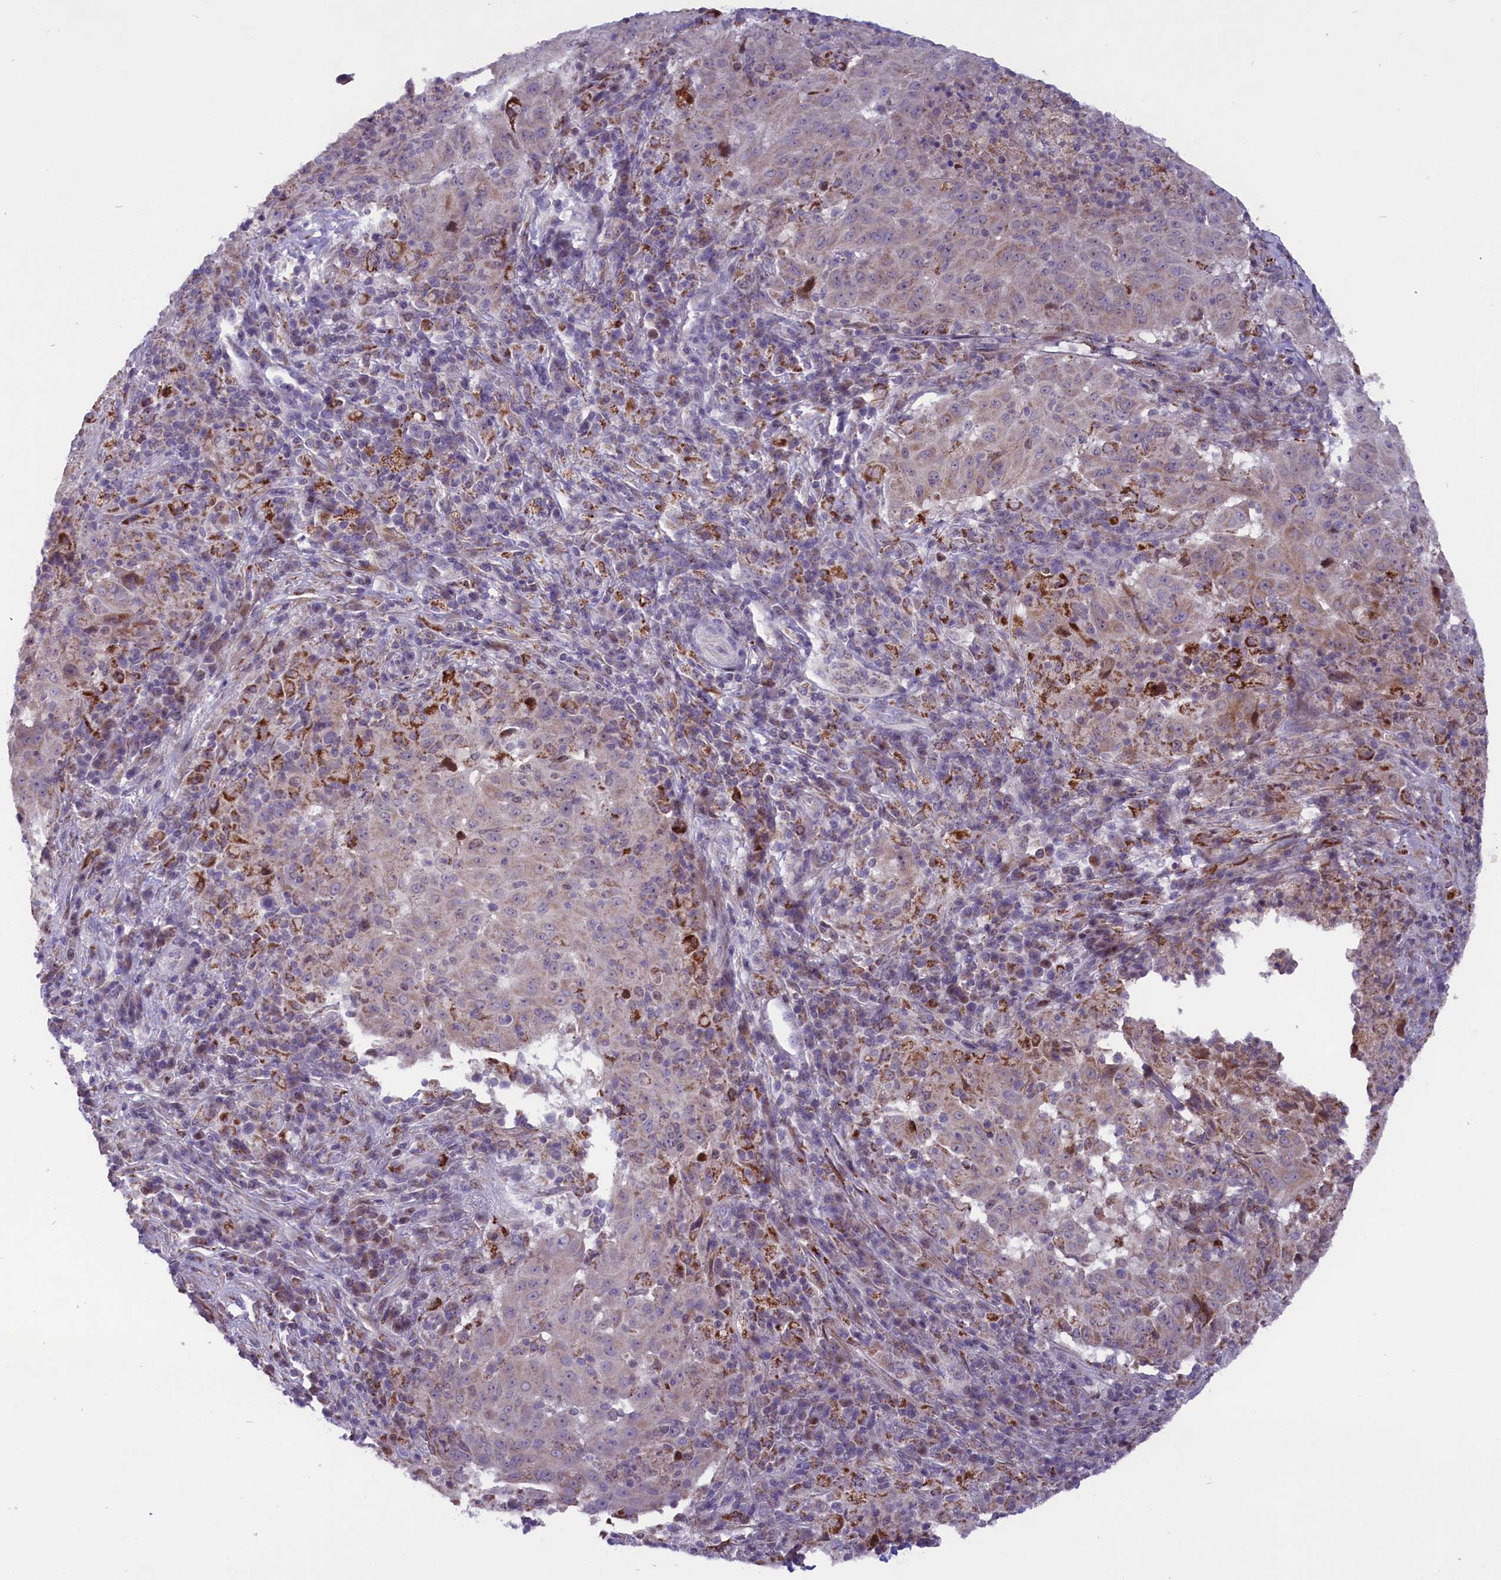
{"staining": {"intensity": "moderate", "quantity": "25%-75%", "location": "cytoplasmic/membranous"}, "tissue": "pancreatic cancer", "cell_type": "Tumor cells", "image_type": "cancer", "snomed": [{"axis": "morphology", "description": "Adenocarcinoma, NOS"}, {"axis": "topography", "description": "Pancreas"}], "caption": "A brown stain labels moderate cytoplasmic/membranous staining of a protein in human adenocarcinoma (pancreatic) tumor cells. (Stains: DAB in brown, nuclei in blue, Microscopy: brightfield microscopy at high magnification).", "gene": "MIEF2", "patient": {"sex": "male", "age": 63}}